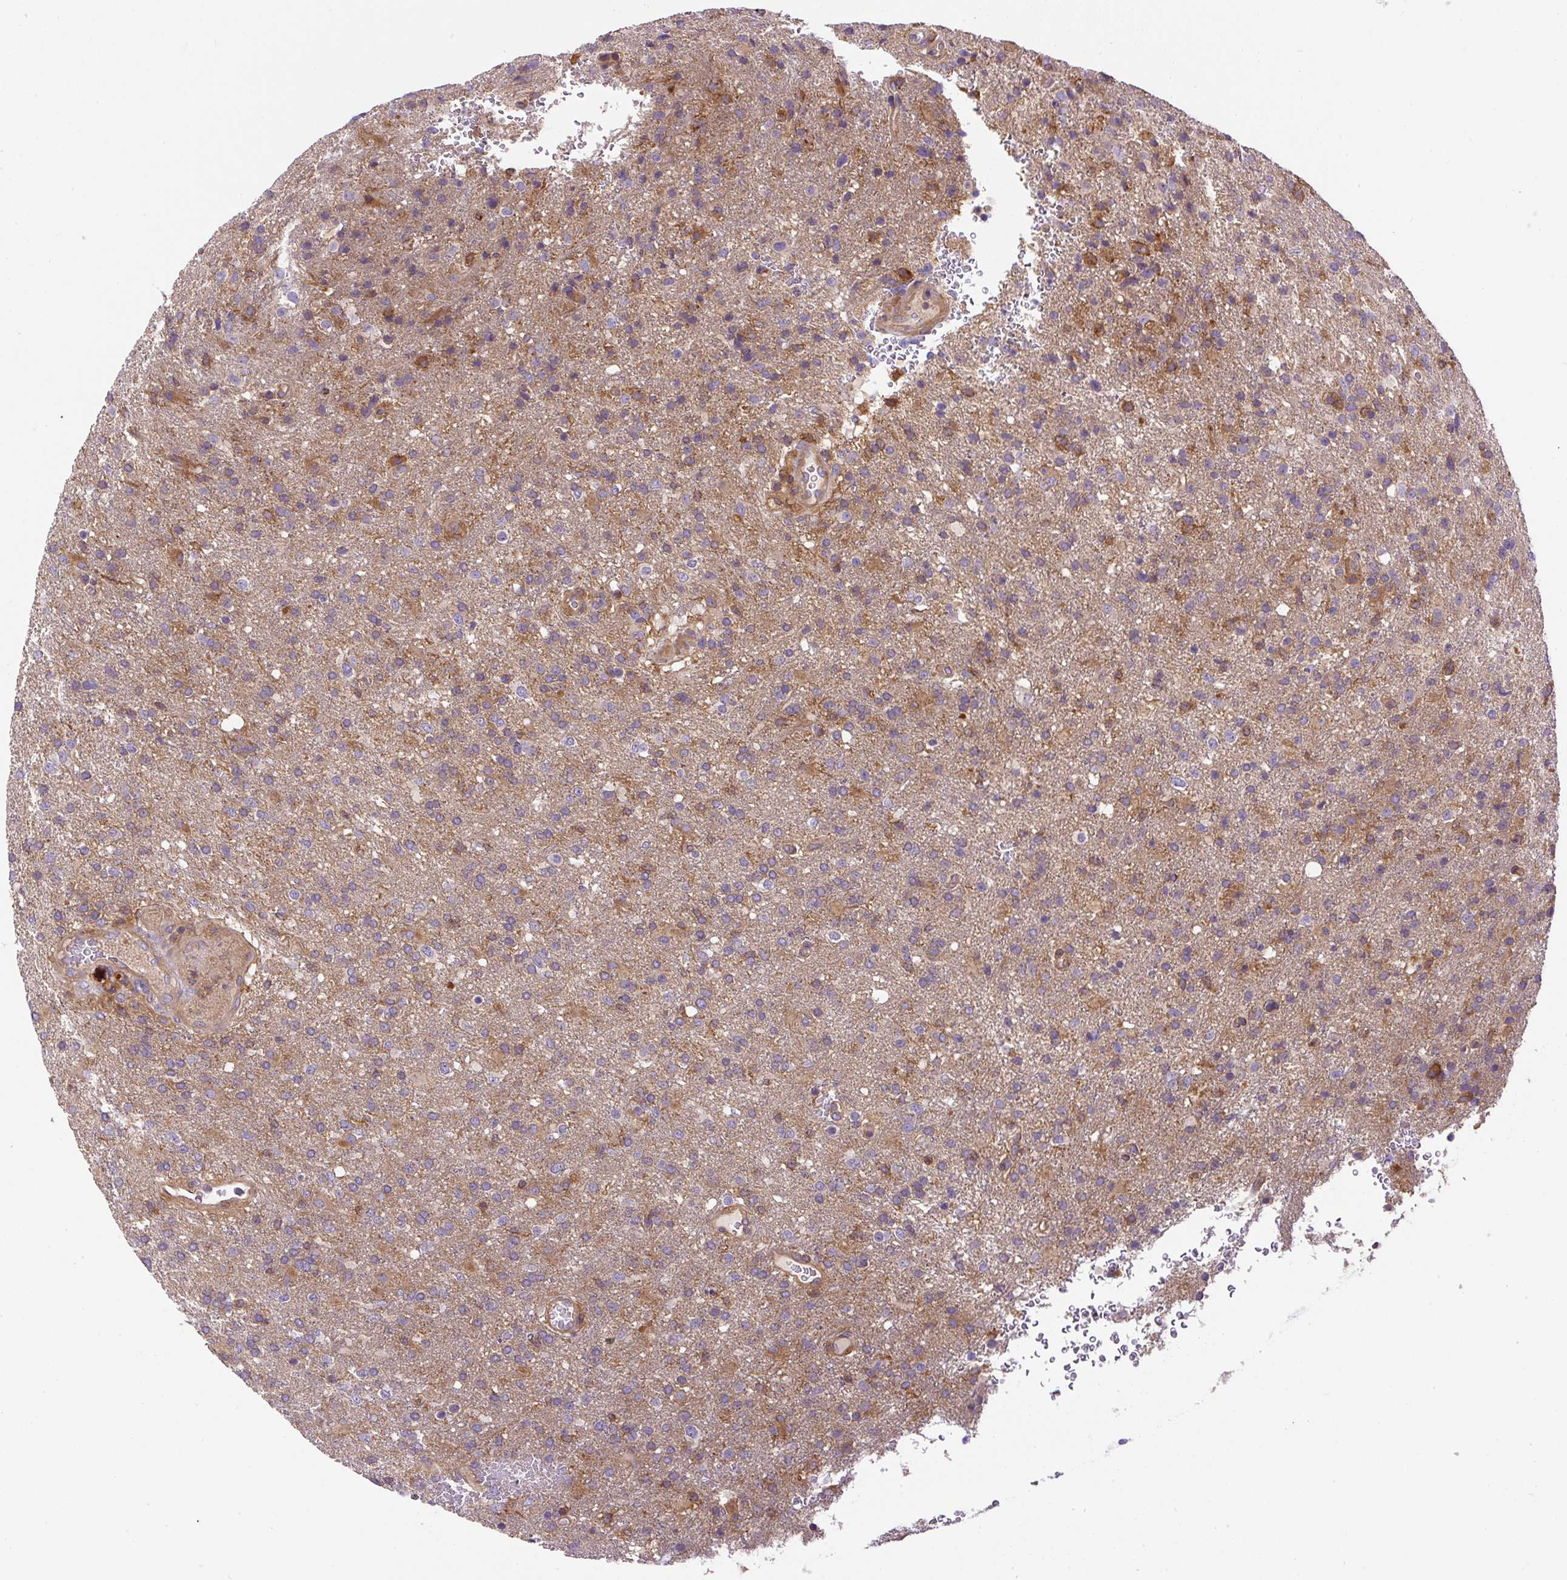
{"staining": {"intensity": "negative", "quantity": "none", "location": "none"}, "tissue": "glioma", "cell_type": "Tumor cells", "image_type": "cancer", "snomed": [{"axis": "morphology", "description": "Glioma, malignant, High grade"}, {"axis": "topography", "description": "Brain"}], "caption": "The histopathology image displays no staining of tumor cells in glioma. Nuclei are stained in blue.", "gene": "CCDC28A", "patient": {"sex": "female", "age": 74}}